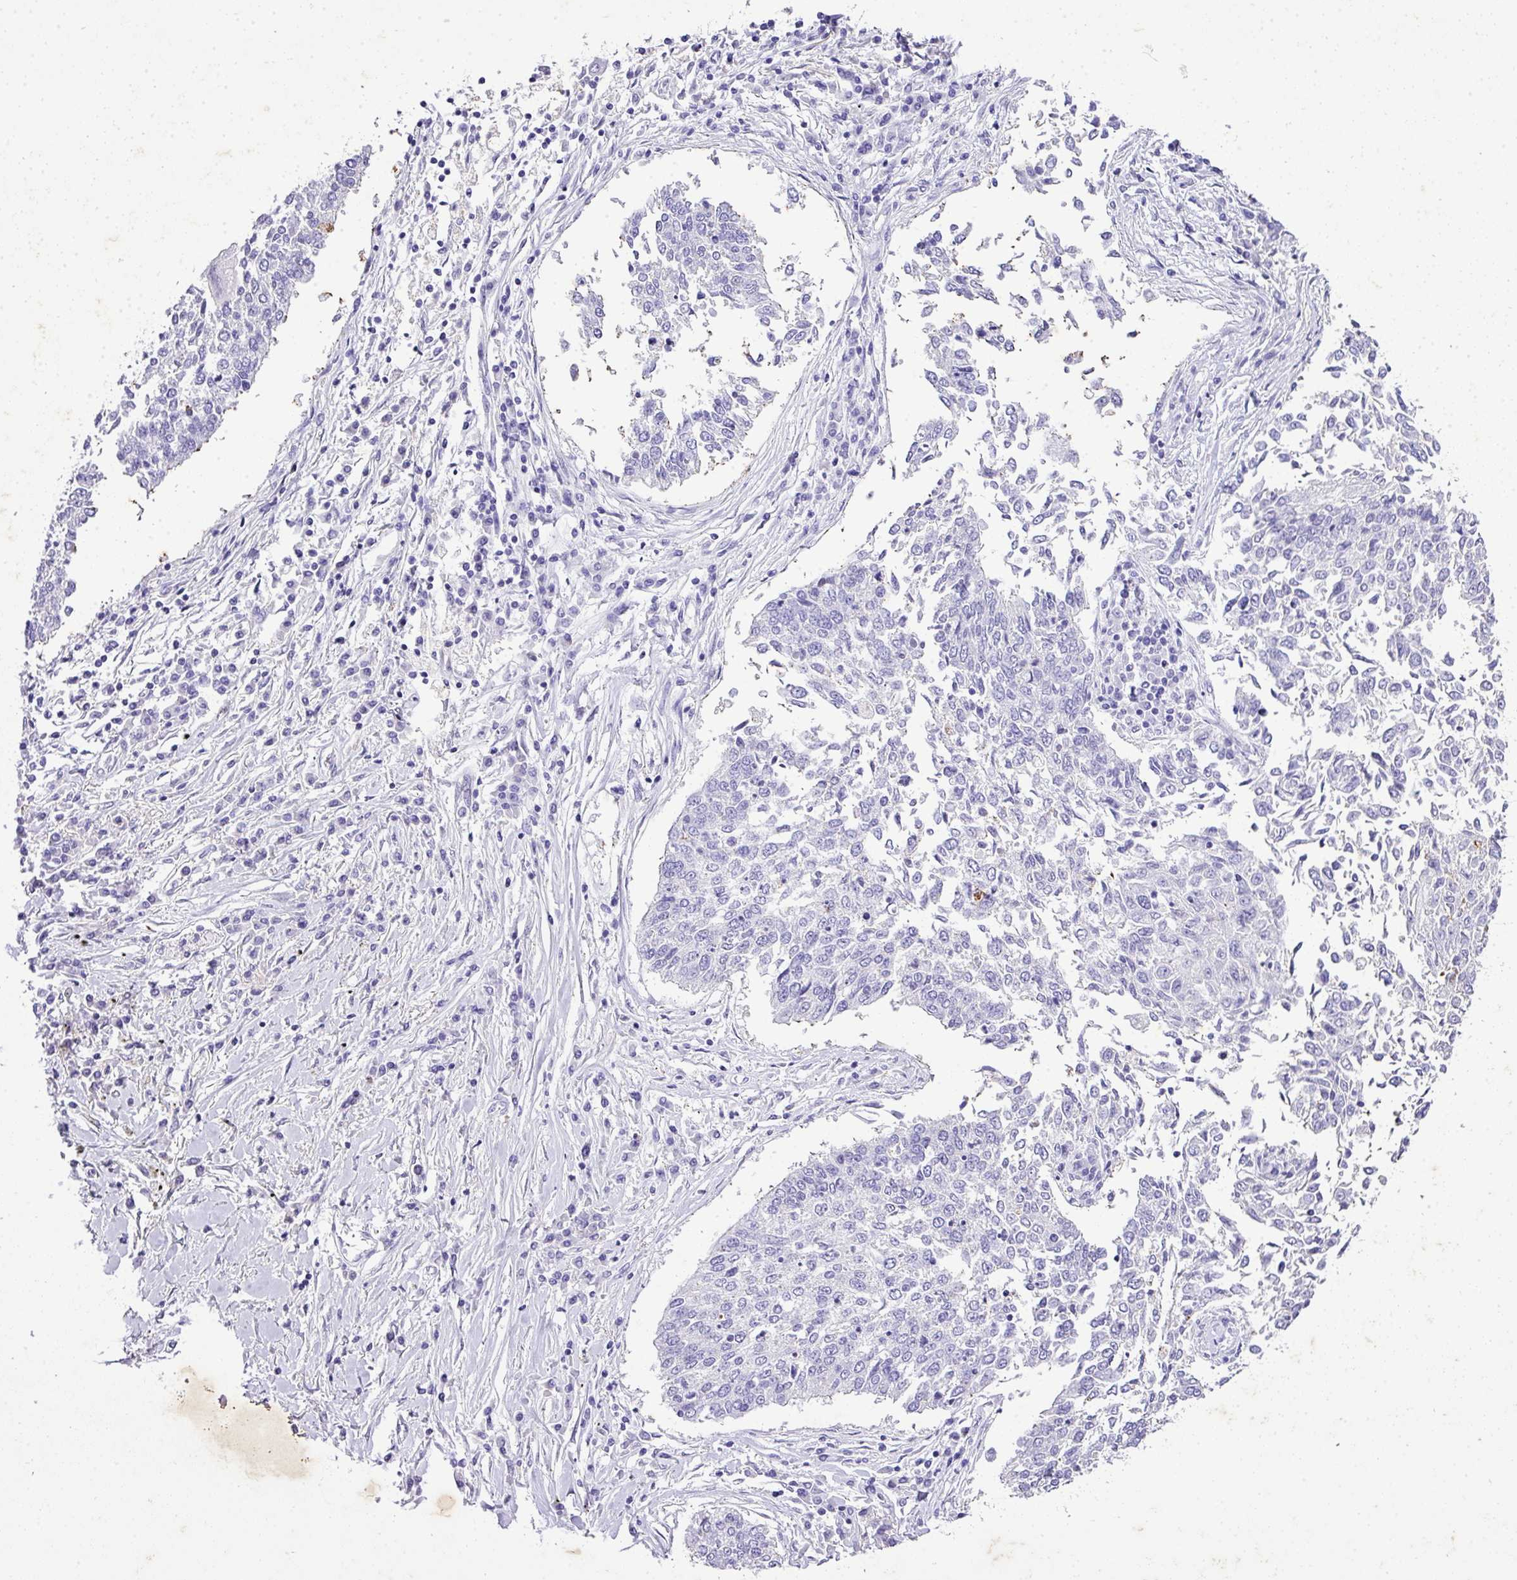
{"staining": {"intensity": "negative", "quantity": "none", "location": "none"}, "tissue": "lung cancer", "cell_type": "Tumor cells", "image_type": "cancer", "snomed": [{"axis": "morphology", "description": "Normal tissue, NOS"}, {"axis": "morphology", "description": "Squamous cell carcinoma, NOS"}, {"axis": "topography", "description": "Cartilage tissue"}, {"axis": "topography", "description": "Bronchus"}, {"axis": "topography", "description": "Lung"}, {"axis": "topography", "description": "Peripheral nerve tissue"}], "caption": "DAB immunohistochemical staining of lung cancer (squamous cell carcinoma) reveals no significant expression in tumor cells.", "gene": "KCNJ11", "patient": {"sex": "female", "age": 49}}